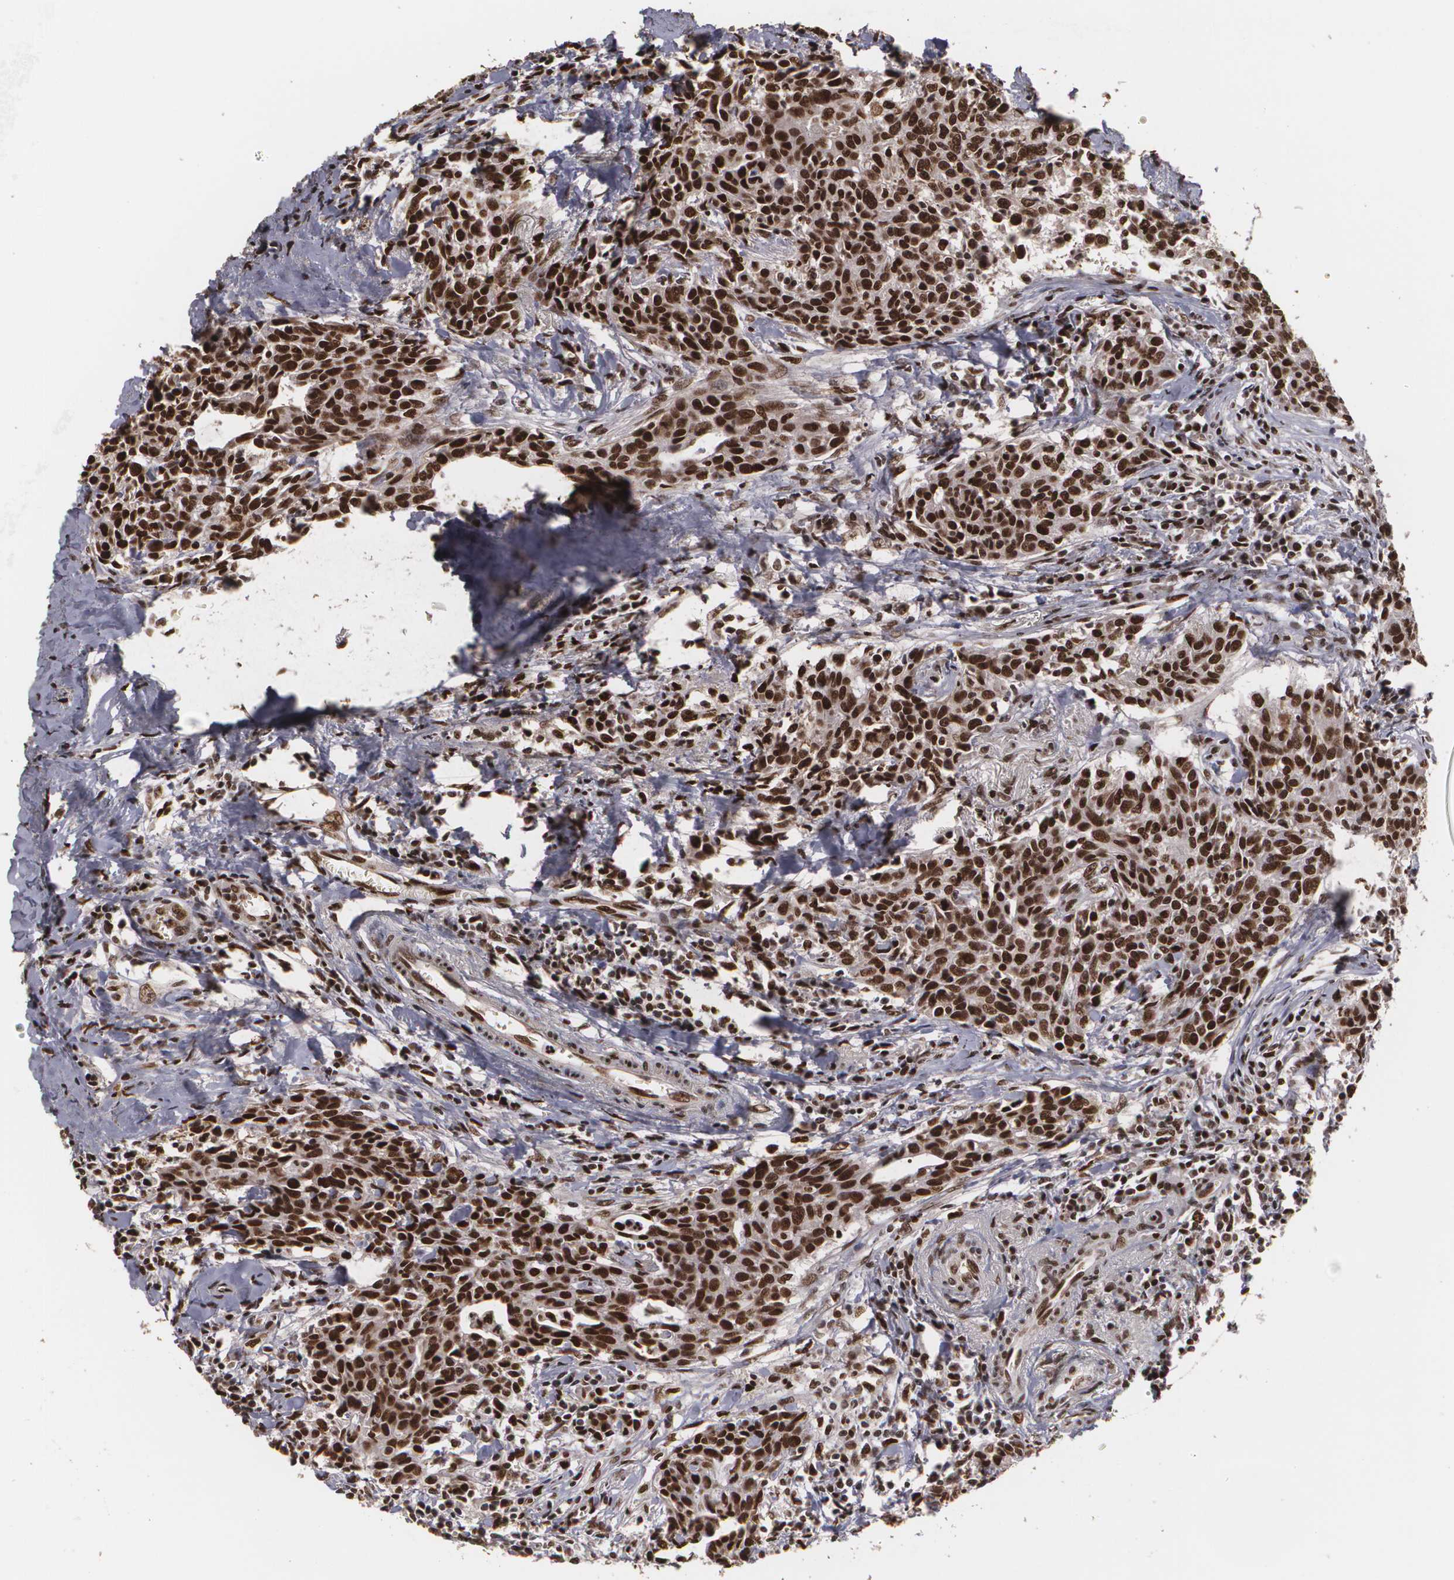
{"staining": {"intensity": "strong", "quantity": ">75%", "location": "cytoplasmic/membranous,nuclear"}, "tissue": "breast cancer", "cell_type": "Tumor cells", "image_type": "cancer", "snomed": [{"axis": "morphology", "description": "Duct carcinoma"}, {"axis": "topography", "description": "Breast"}], "caption": "A micrograph of breast invasive ductal carcinoma stained for a protein exhibits strong cytoplasmic/membranous and nuclear brown staining in tumor cells.", "gene": "RCOR1", "patient": {"sex": "female", "age": 50}}